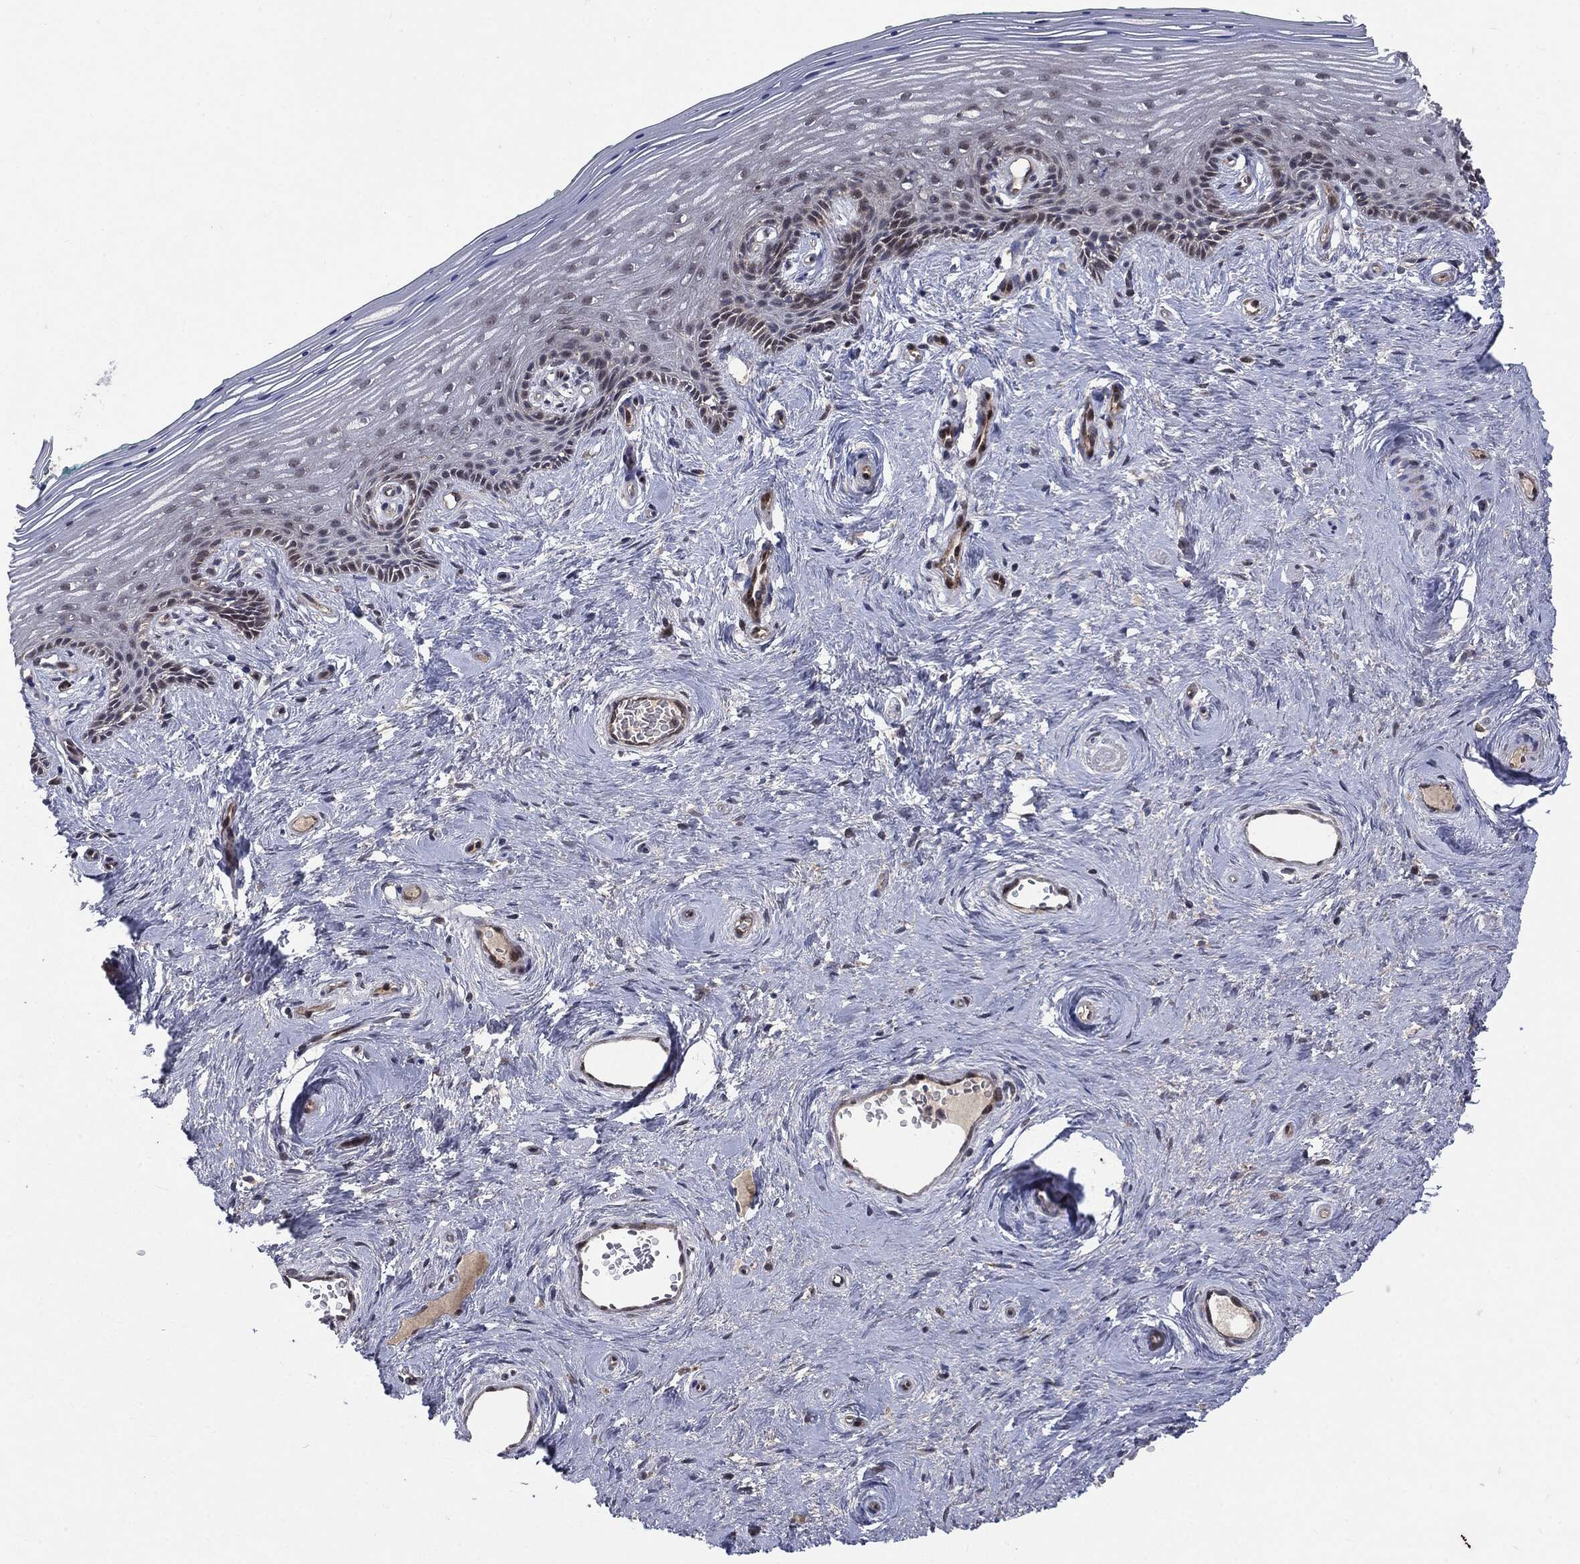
{"staining": {"intensity": "negative", "quantity": "none", "location": "none"}, "tissue": "vagina", "cell_type": "Squamous epithelial cells", "image_type": "normal", "snomed": [{"axis": "morphology", "description": "Normal tissue, NOS"}, {"axis": "topography", "description": "Vagina"}], "caption": "DAB immunohistochemical staining of benign vagina demonstrates no significant expression in squamous epithelial cells.", "gene": "PTPA", "patient": {"sex": "female", "age": 45}}